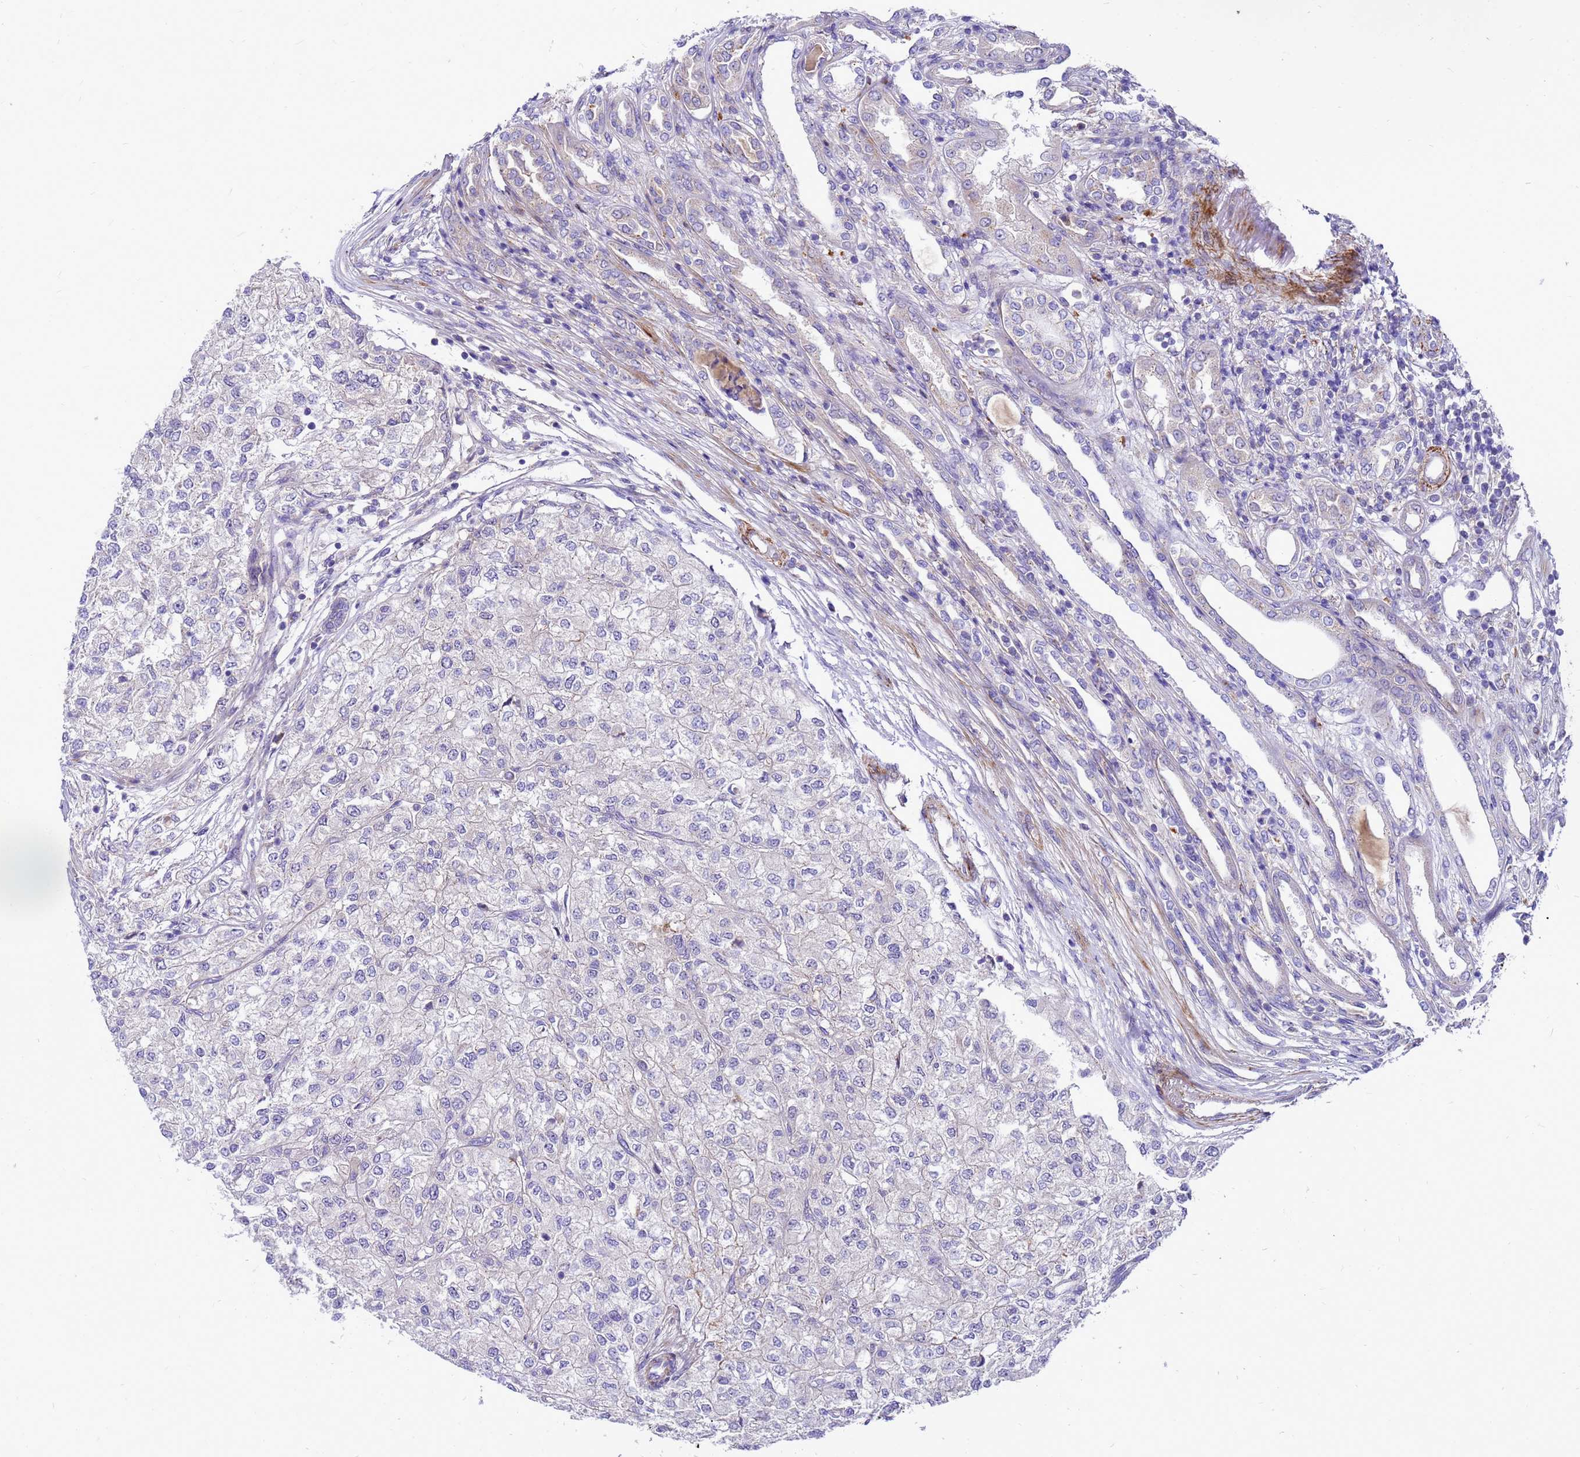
{"staining": {"intensity": "negative", "quantity": "none", "location": "none"}, "tissue": "renal cancer", "cell_type": "Tumor cells", "image_type": "cancer", "snomed": [{"axis": "morphology", "description": "Adenocarcinoma, NOS"}, {"axis": "topography", "description": "Kidney"}], "caption": "A photomicrograph of renal cancer stained for a protein demonstrates no brown staining in tumor cells.", "gene": "POP7", "patient": {"sex": "female", "age": 54}}